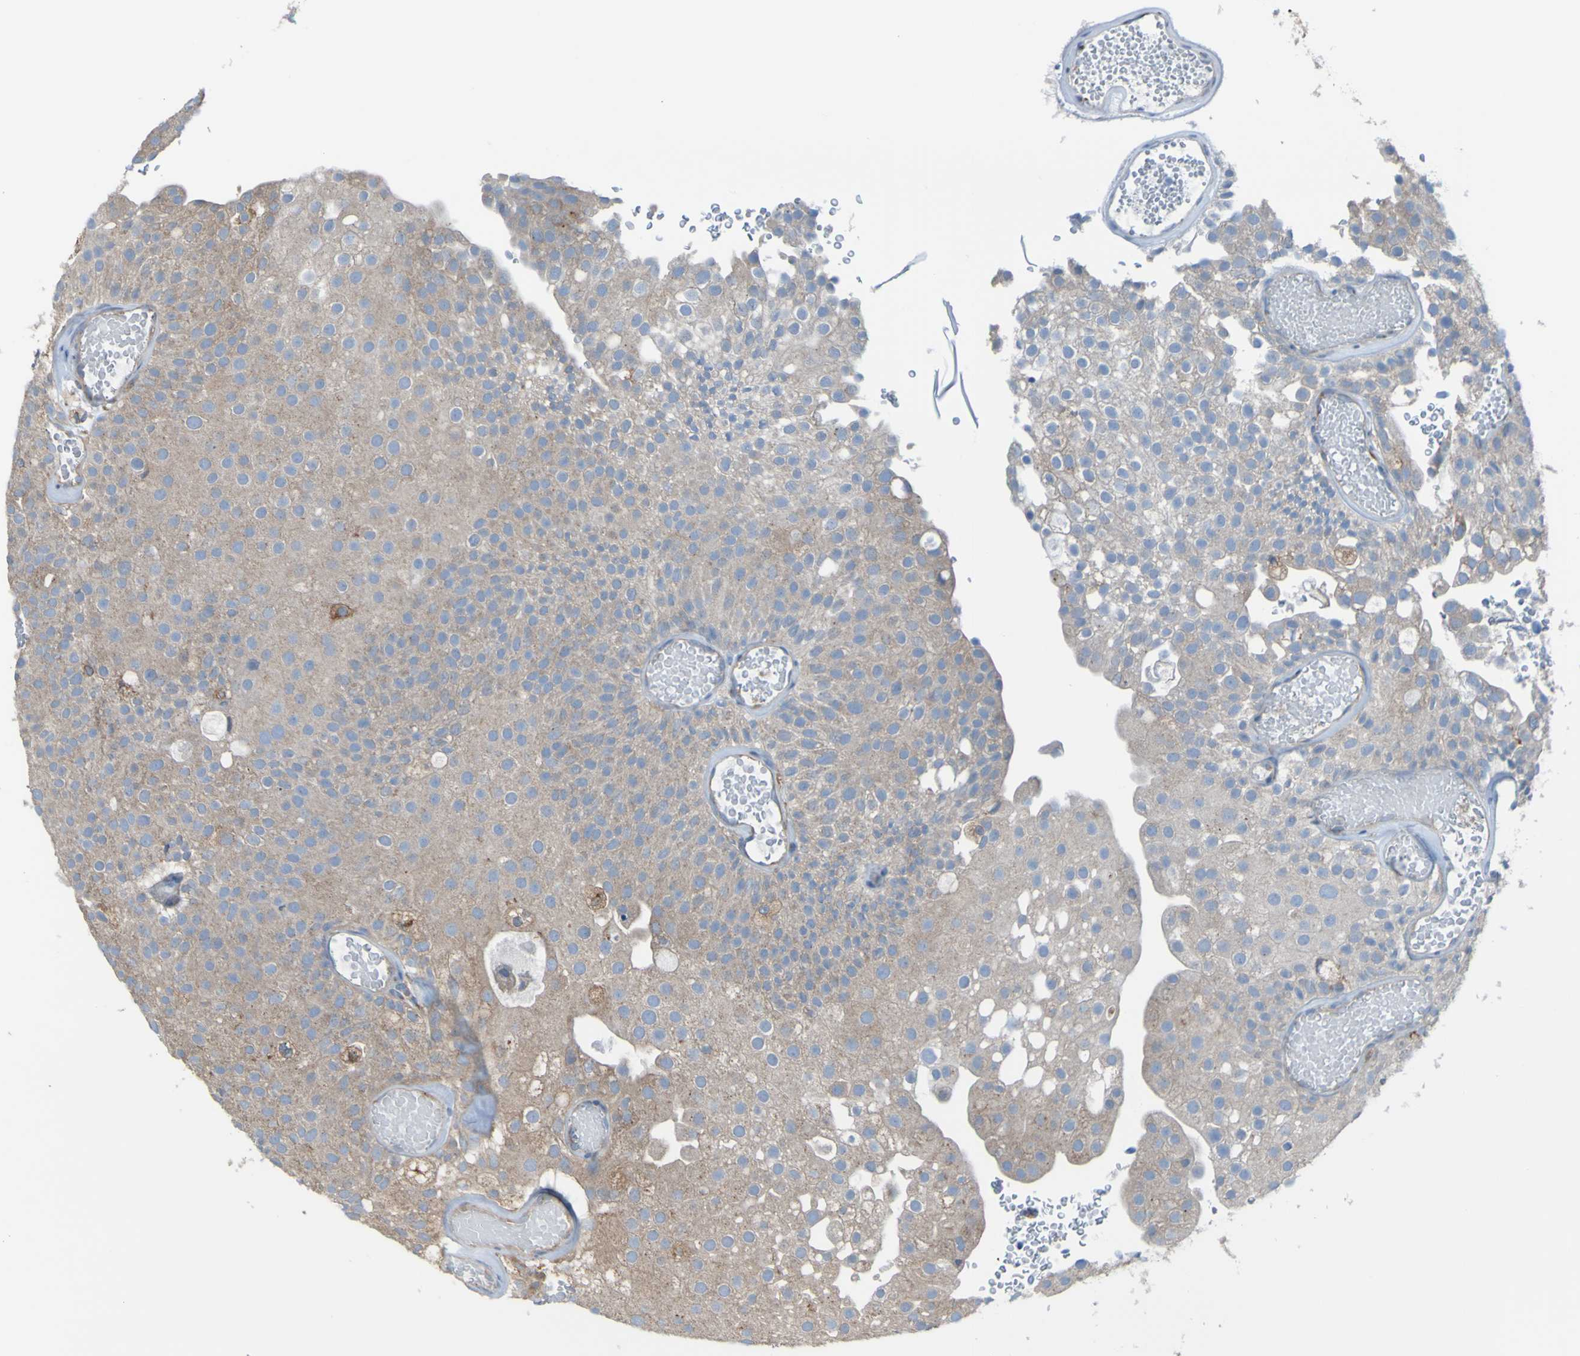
{"staining": {"intensity": "moderate", "quantity": ">75%", "location": "cytoplasmic/membranous"}, "tissue": "urothelial cancer", "cell_type": "Tumor cells", "image_type": "cancer", "snomed": [{"axis": "morphology", "description": "Urothelial carcinoma, Low grade"}, {"axis": "topography", "description": "Urinary bladder"}], "caption": "This image shows urothelial cancer stained with IHC to label a protein in brown. The cytoplasmic/membranous of tumor cells show moderate positivity for the protein. Nuclei are counter-stained blue.", "gene": "MINAR1", "patient": {"sex": "male", "age": 78}}